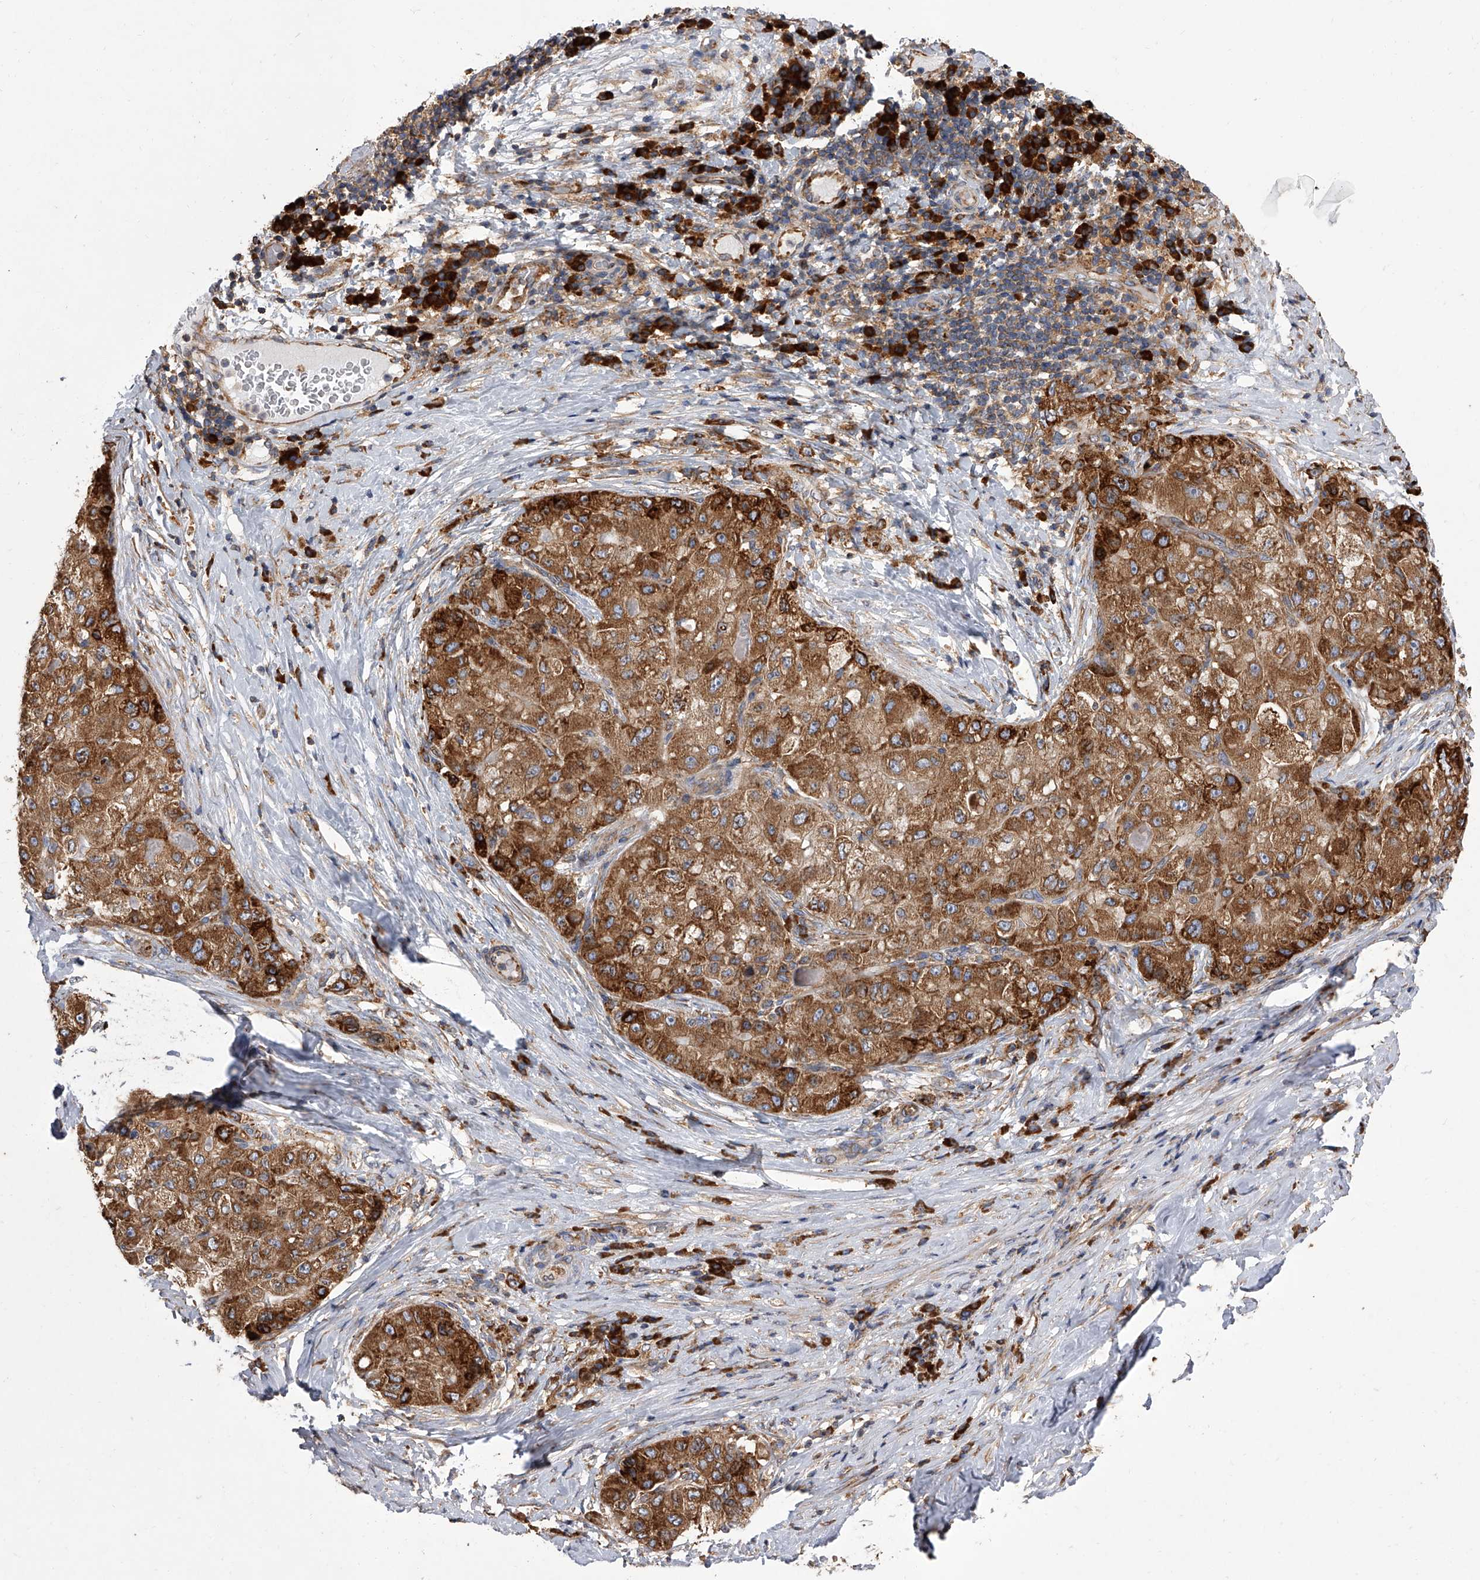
{"staining": {"intensity": "strong", "quantity": ">75%", "location": "cytoplasmic/membranous"}, "tissue": "liver cancer", "cell_type": "Tumor cells", "image_type": "cancer", "snomed": [{"axis": "morphology", "description": "Carcinoma, Hepatocellular, NOS"}, {"axis": "topography", "description": "Liver"}], "caption": "Immunohistochemistry (IHC) (DAB (3,3'-diaminobenzidine)) staining of human liver cancer shows strong cytoplasmic/membranous protein expression in approximately >75% of tumor cells.", "gene": "EIF2S2", "patient": {"sex": "male", "age": 80}}